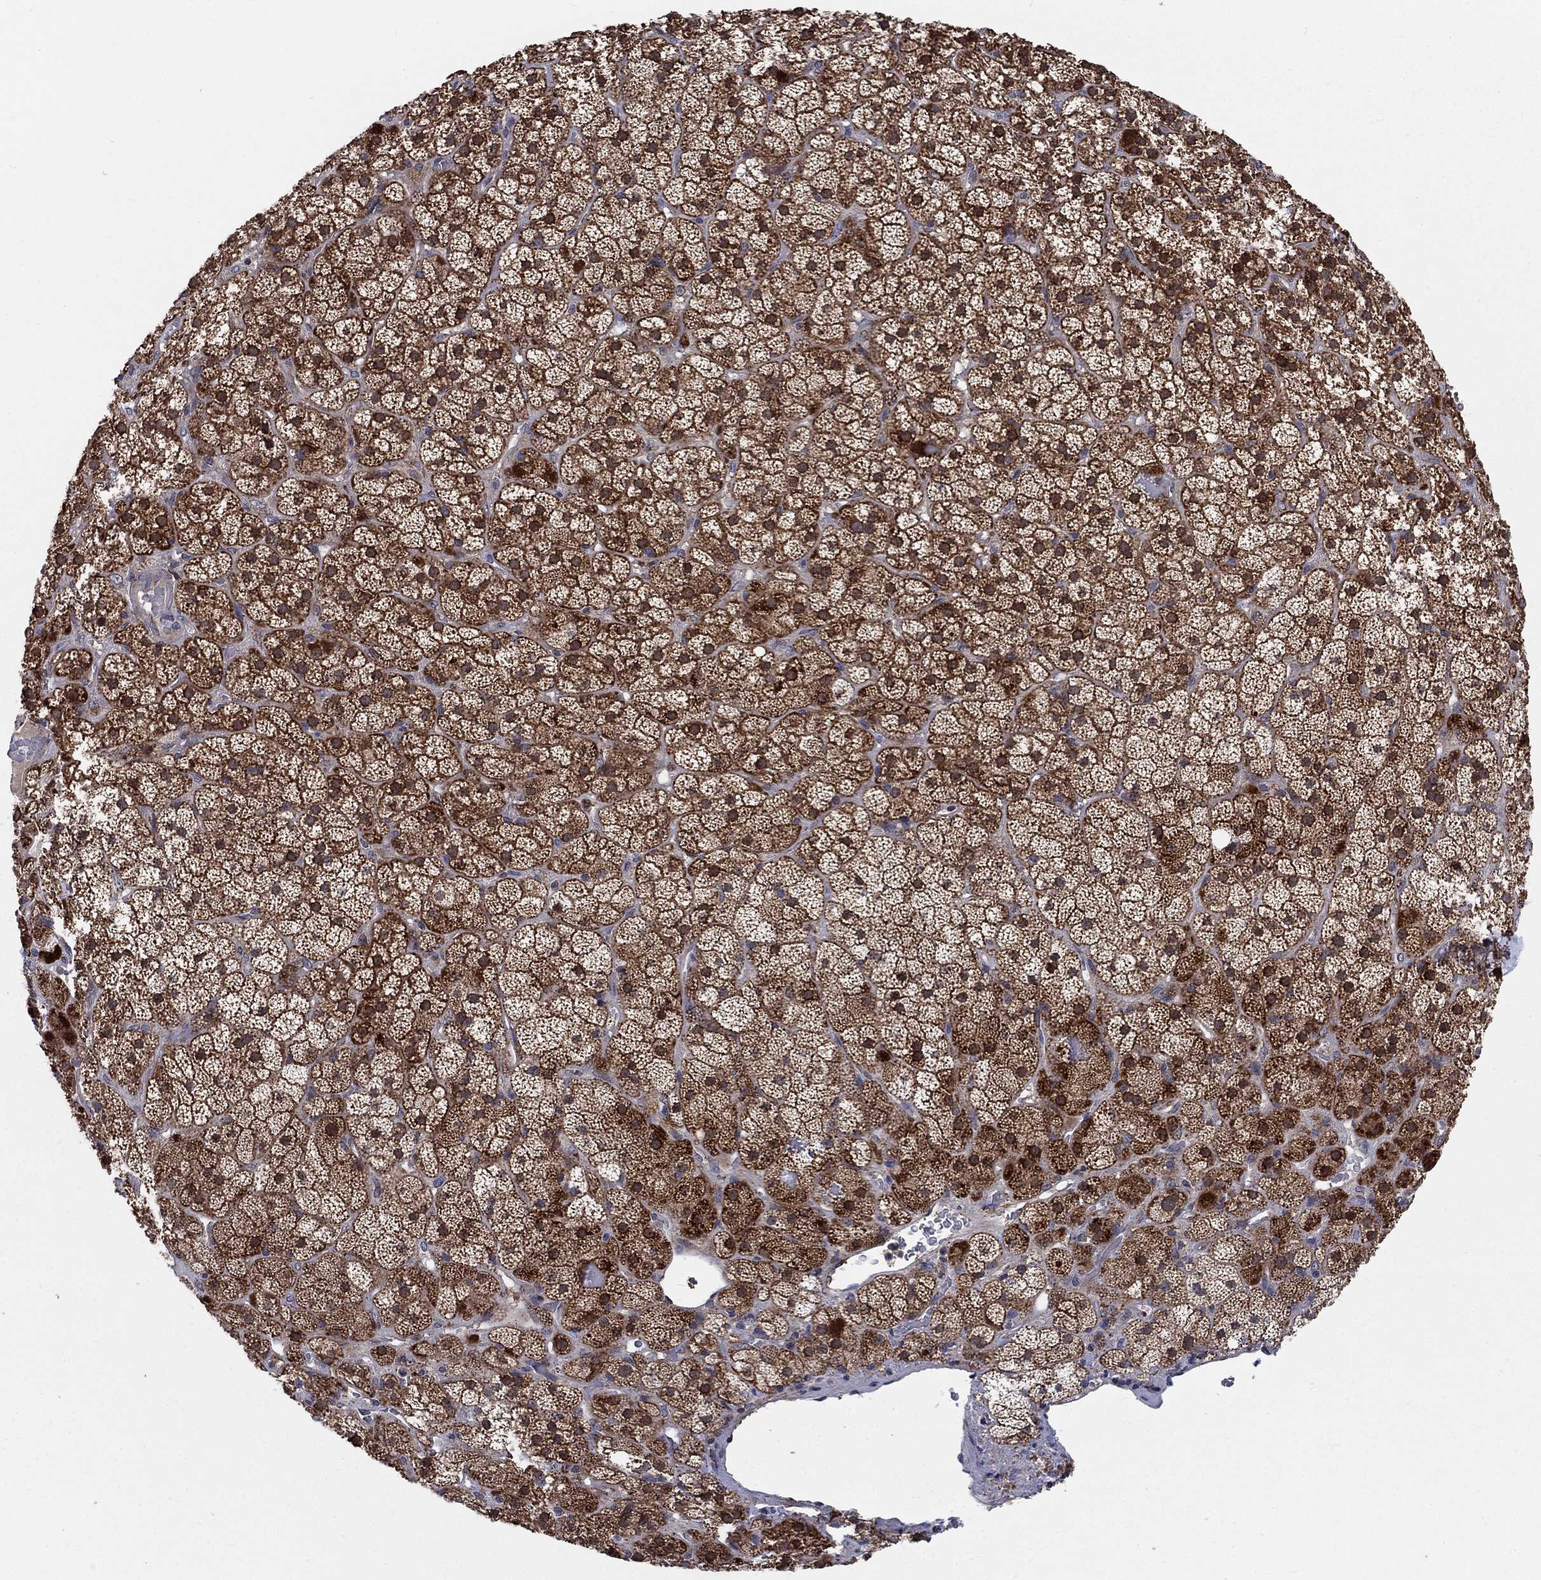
{"staining": {"intensity": "moderate", "quantity": "25%-75%", "location": "cytoplasmic/membranous,nuclear"}, "tissue": "adrenal gland", "cell_type": "Glandular cells", "image_type": "normal", "snomed": [{"axis": "morphology", "description": "Normal tissue, NOS"}, {"axis": "topography", "description": "Adrenal gland"}], "caption": "High-power microscopy captured an immunohistochemistry histopathology image of unremarkable adrenal gland, revealing moderate cytoplasmic/membranous,nuclear positivity in approximately 25%-75% of glandular cells.", "gene": "NME7", "patient": {"sex": "male", "age": 57}}